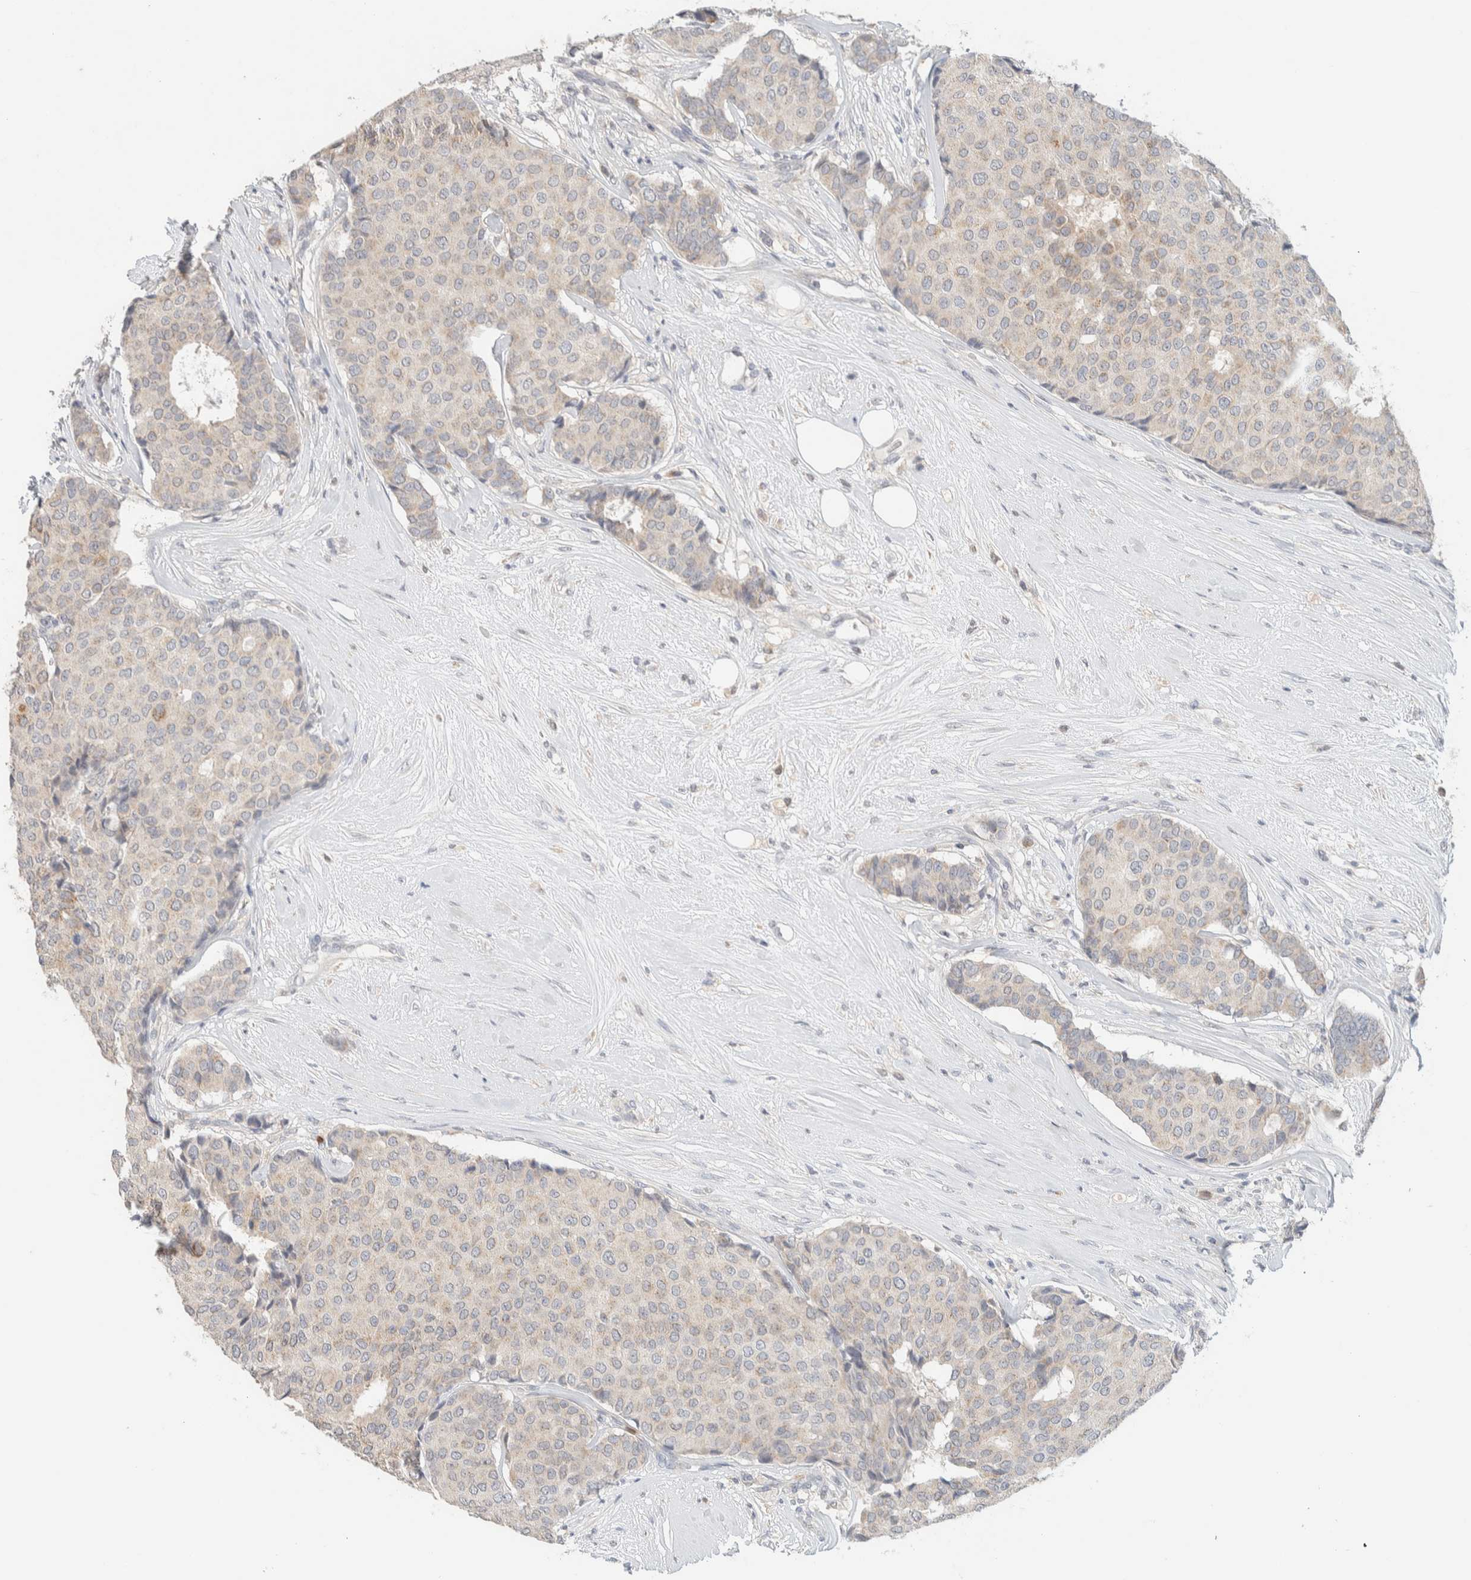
{"staining": {"intensity": "weak", "quantity": "<25%", "location": "cytoplasmic/membranous"}, "tissue": "breast cancer", "cell_type": "Tumor cells", "image_type": "cancer", "snomed": [{"axis": "morphology", "description": "Duct carcinoma"}, {"axis": "topography", "description": "Breast"}], "caption": "Breast intraductal carcinoma was stained to show a protein in brown. There is no significant positivity in tumor cells.", "gene": "HDHD3", "patient": {"sex": "female", "age": 75}}